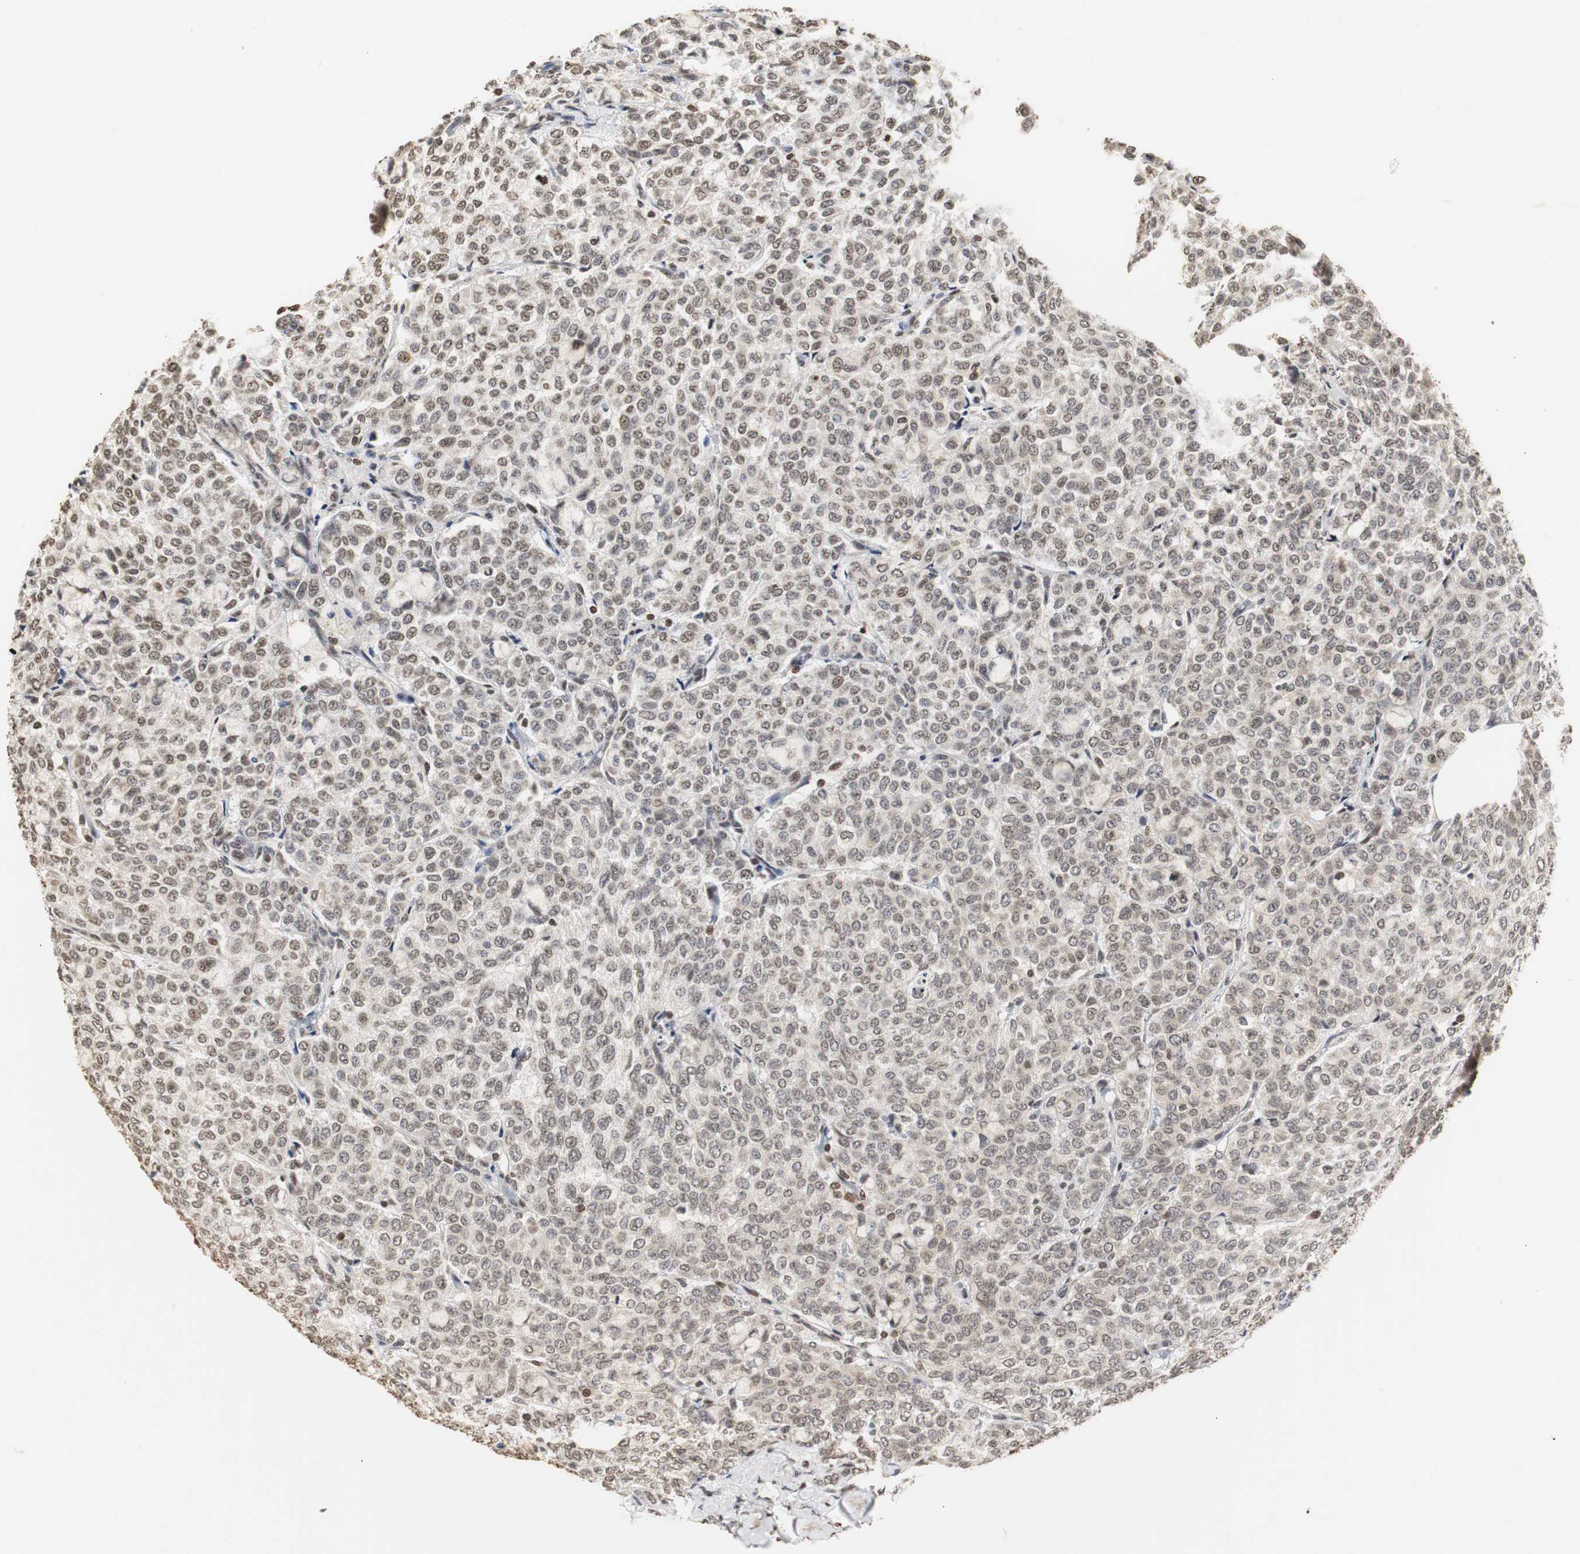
{"staining": {"intensity": "moderate", "quantity": "25%-75%", "location": "nuclear"}, "tissue": "breast cancer", "cell_type": "Tumor cells", "image_type": "cancer", "snomed": [{"axis": "morphology", "description": "Lobular carcinoma"}, {"axis": "topography", "description": "Breast"}], "caption": "An immunohistochemistry histopathology image of tumor tissue is shown. Protein staining in brown shows moderate nuclear positivity in breast cancer (lobular carcinoma) within tumor cells. (DAB = brown stain, brightfield microscopy at high magnification).", "gene": "ZFC3H1", "patient": {"sex": "female", "age": 60}}